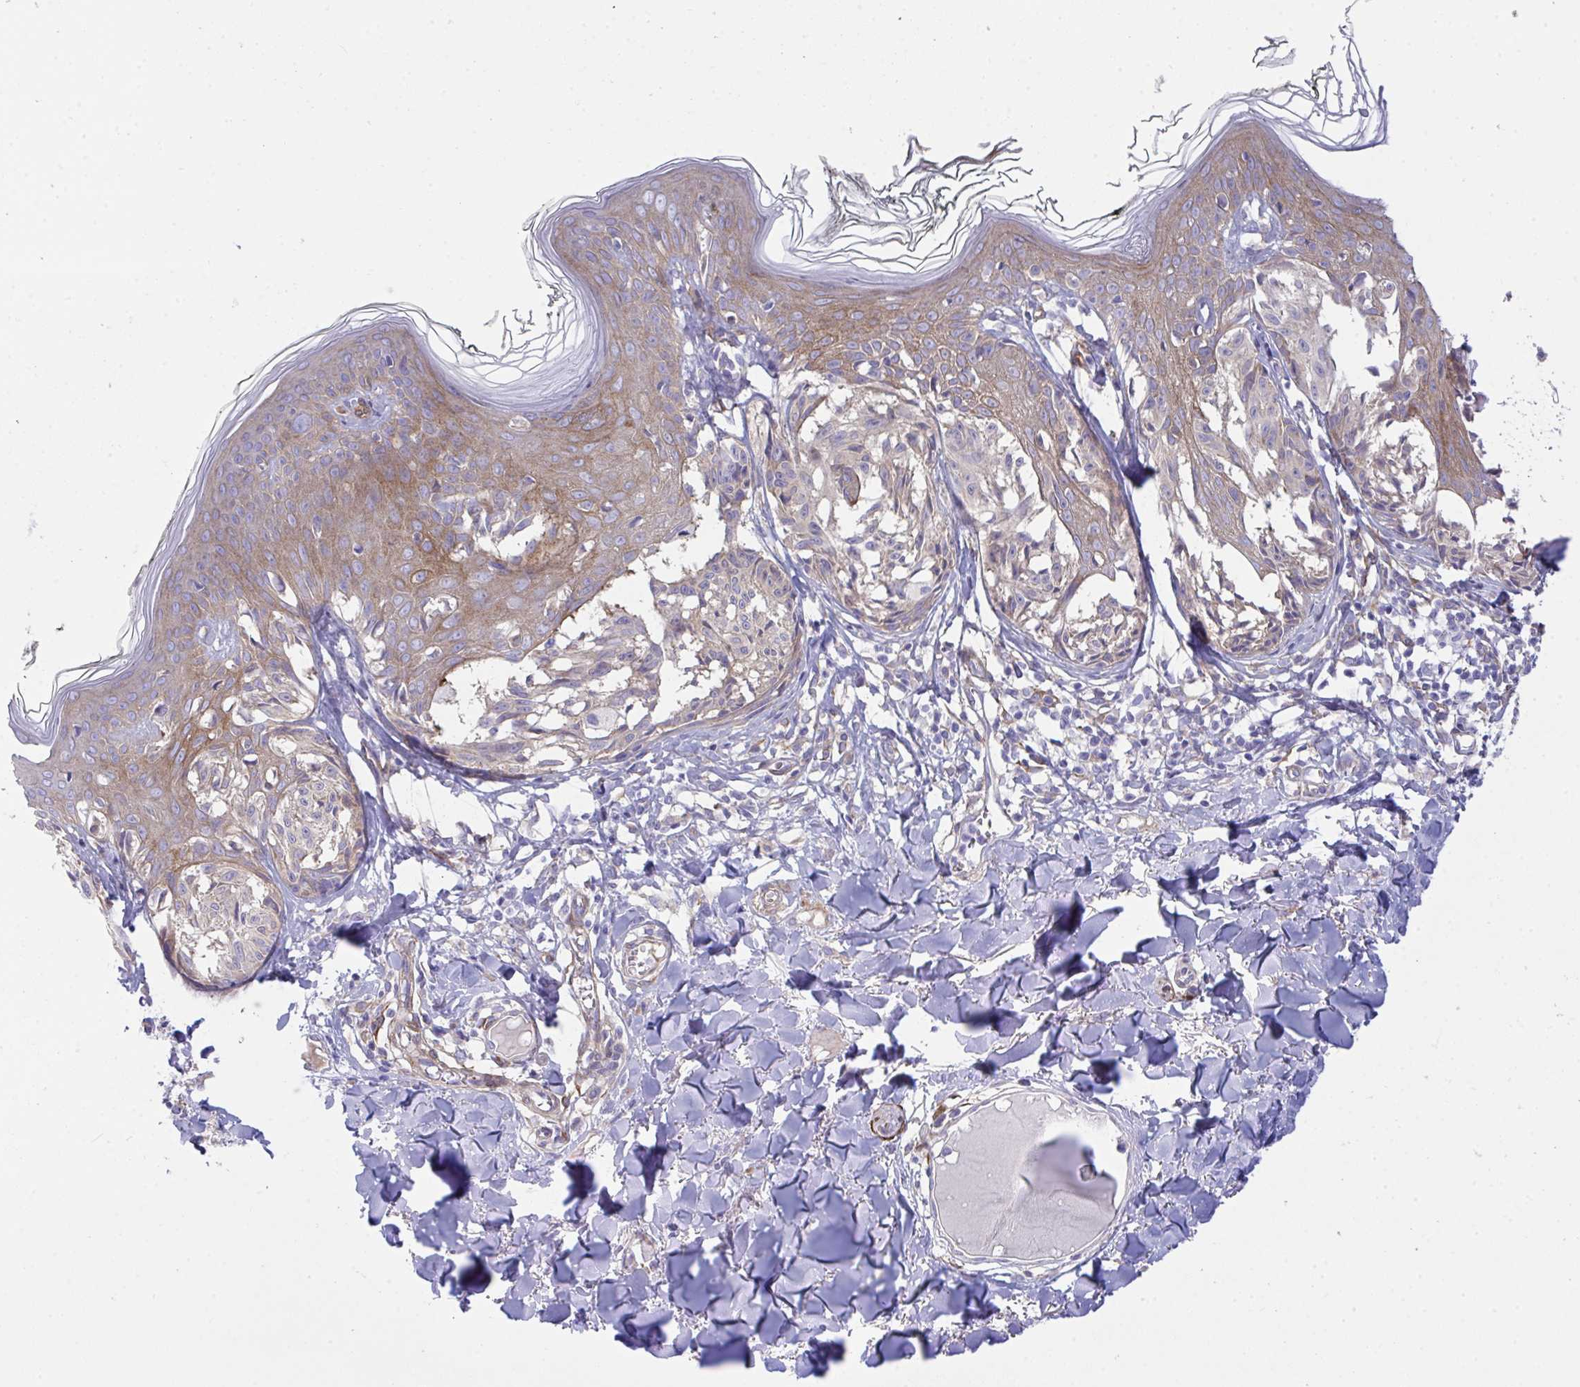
{"staining": {"intensity": "negative", "quantity": "none", "location": "none"}, "tissue": "melanoma", "cell_type": "Tumor cells", "image_type": "cancer", "snomed": [{"axis": "morphology", "description": "Malignant melanoma, NOS"}, {"axis": "topography", "description": "Skin"}], "caption": "This image is of melanoma stained with IHC to label a protein in brown with the nuclei are counter-stained blue. There is no positivity in tumor cells.", "gene": "GAB1", "patient": {"sex": "female", "age": 43}}